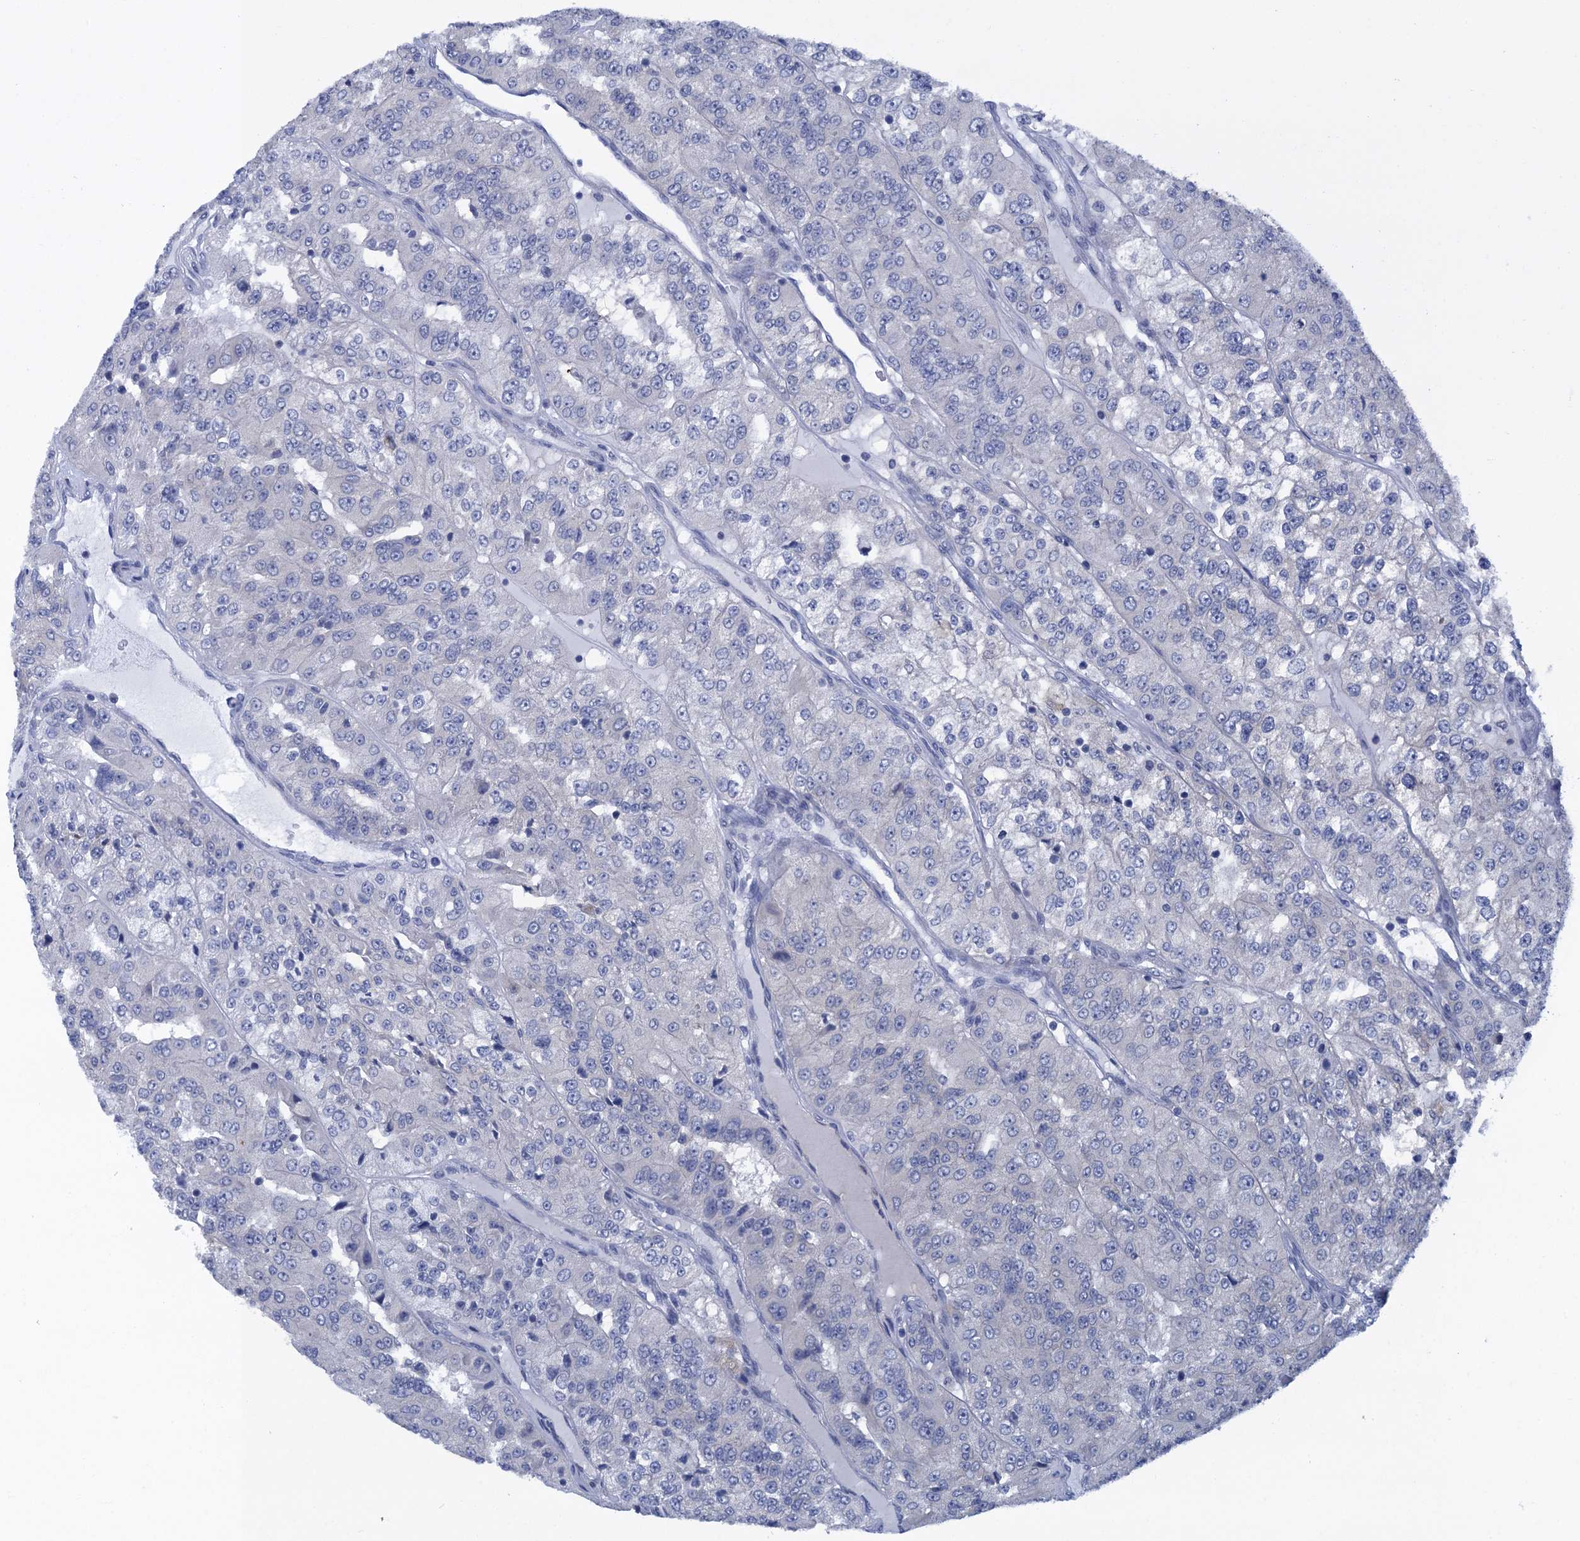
{"staining": {"intensity": "negative", "quantity": "none", "location": "none"}, "tissue": "renal cancer", "cell_type": "Tumor cells", "image_type": "cancer", "snomed": [{"axis": "morphology", "description": "Adenocarcinoma, NOS"}, {"axis": "topography", "description": "Kidney"}], "caption": "An immunohistochemistry image of renal adenocarcinoma is shown. There is no staining in tumor cells of renal adenocarcinoma. (Immunohistochemistry (ihc), brightfield microscopy, high magnification).", "gene": "SCEL", "patient": {"sex": "female", "age": 63}}